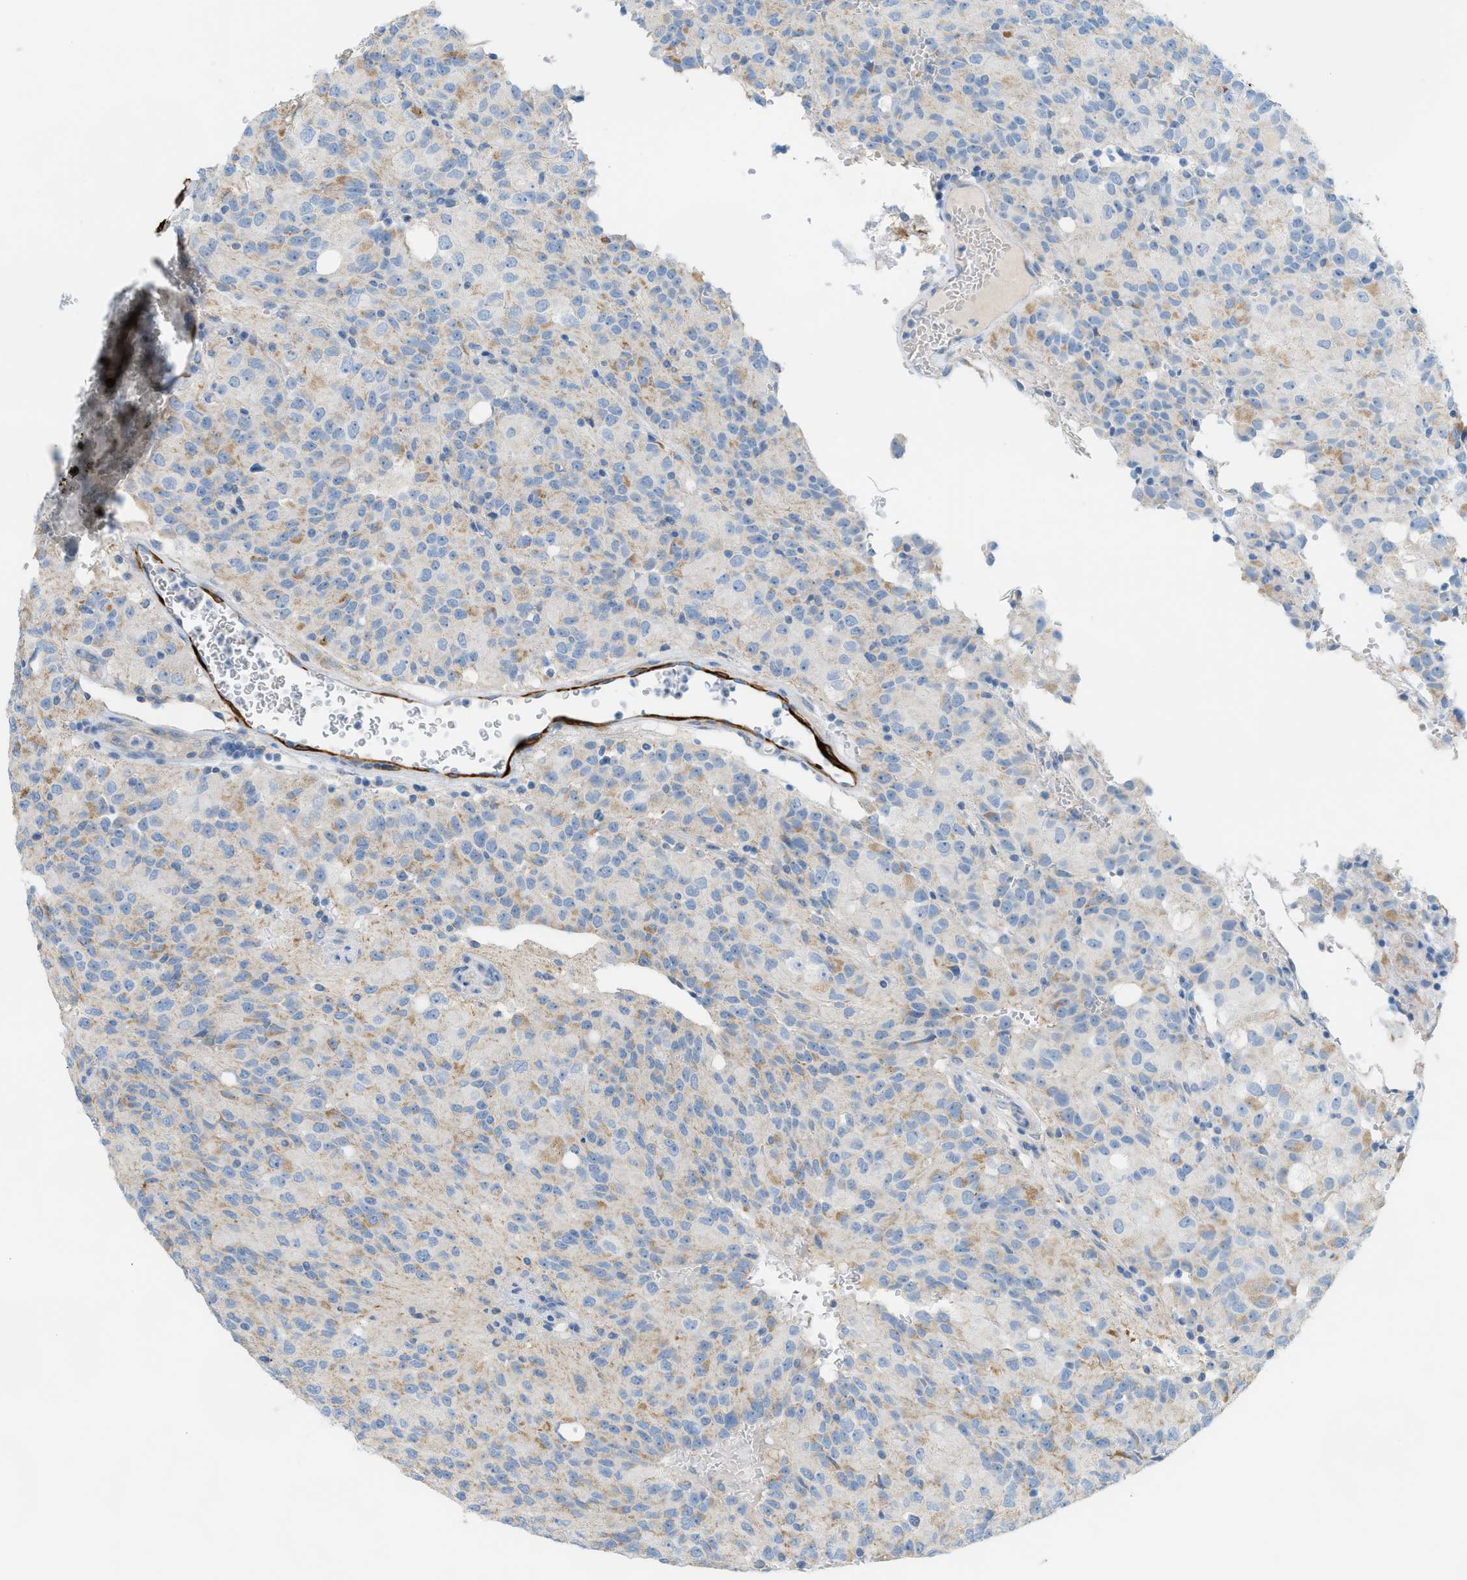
{"staining": {"intensity": "weak", "quantity": "<25%", "location": "cytoplasmic/membranous"}, "tissue": "glioma", "cell_type": "Tumor cells", "image_type": "cancer", "snomed": [{"axis": "morphology", "description": "Glioma, malignant, High grade"}, {"axis": "topography", "description": "Brain"}], "caption": "Malignant high-grade glioma was stained to show a protein in brown. There is no significant expression in tumor cells.", "gene": "MYH11", "patient": {"sex": "male", "age": 32}}